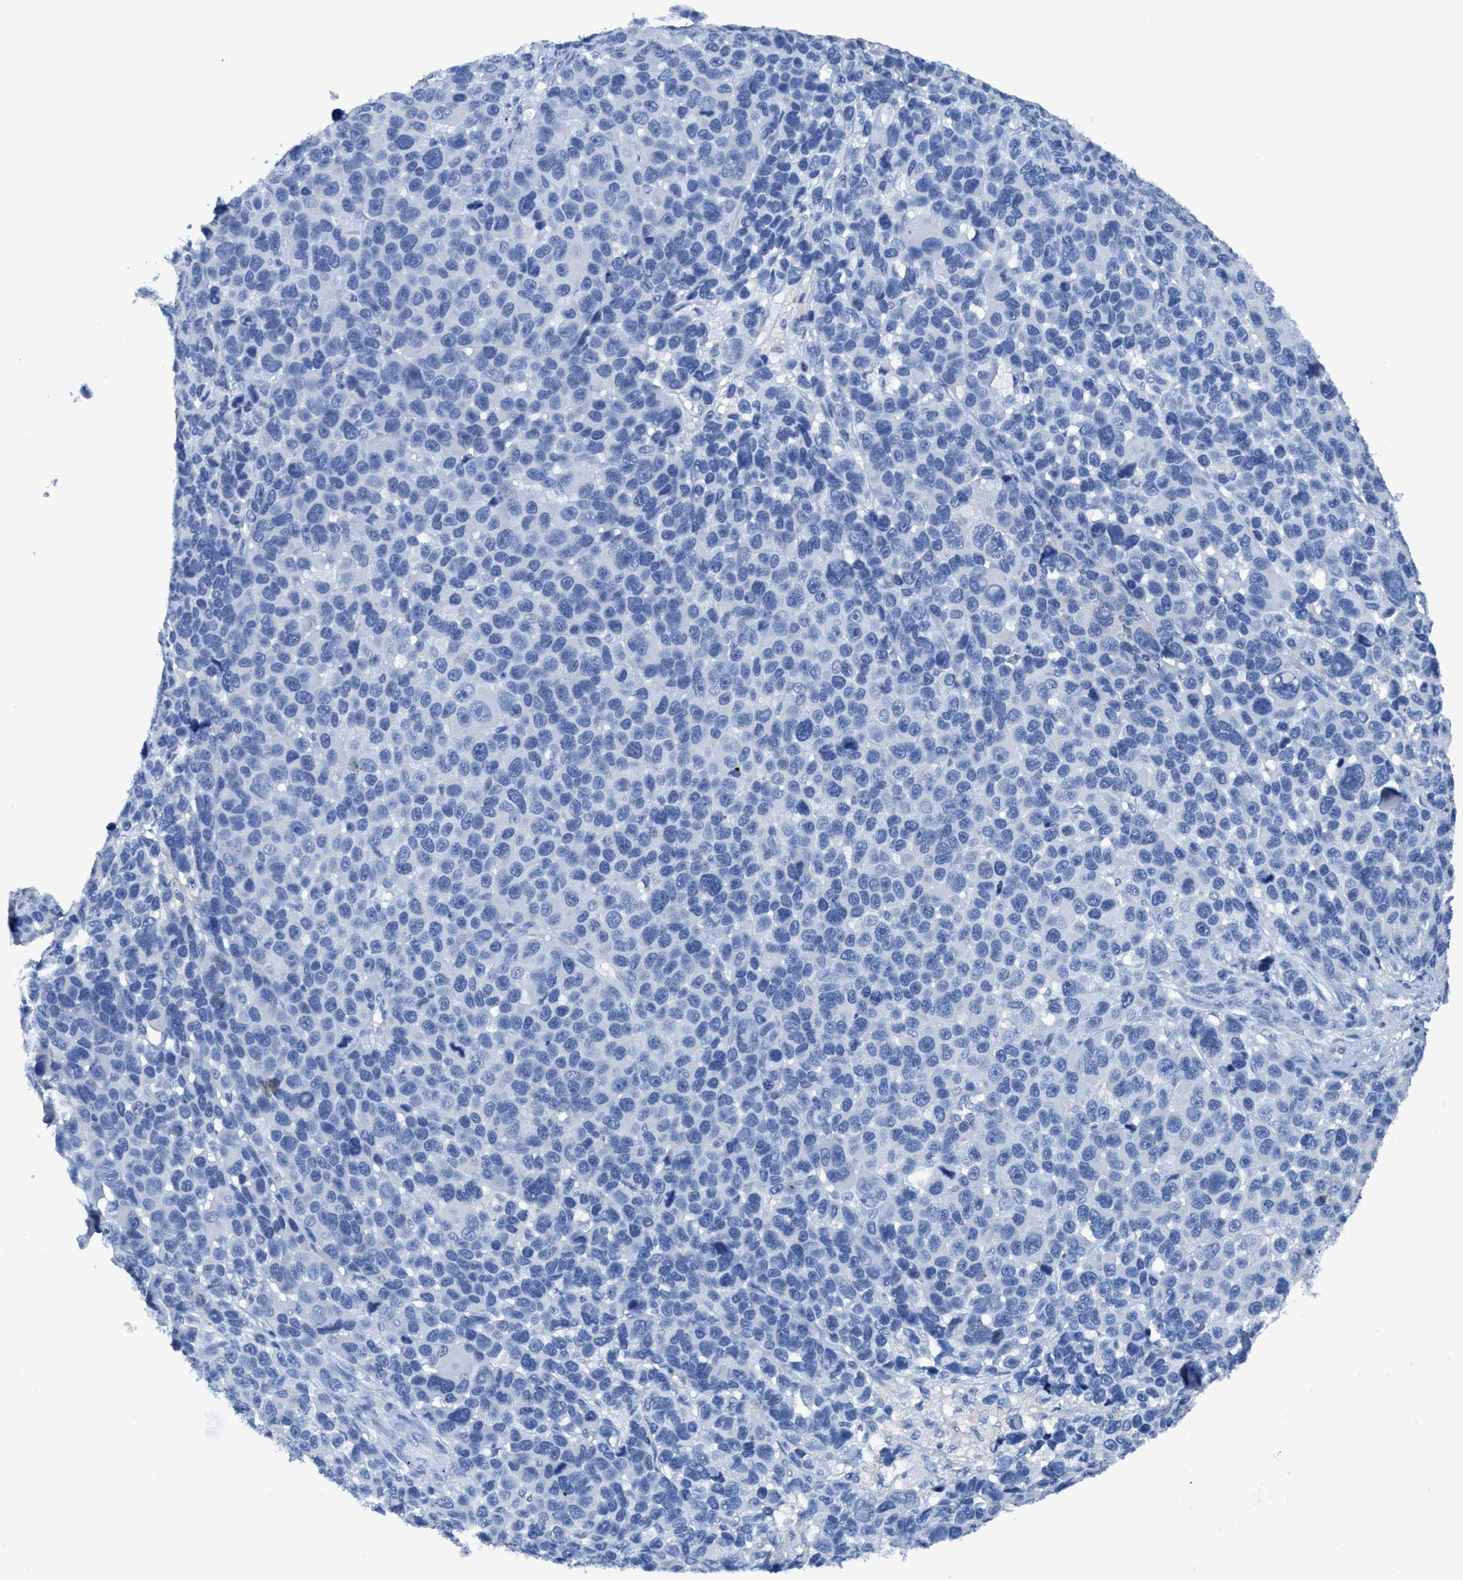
{"staining": {"intensity": "negative", "quantity": "none", "location": "none"}, "tissue": "melanoma", "cell_type": "Tumor cells", "image_type": "cancer", "snomed": [{"axis": "morphology", "description": "Malignant melanoma, NOS"}, {"axis": "topography", "description": "Skin"}], "caption": "Malignant melanoma stained for a protein using immunohistochemistry demonstrates no positivity tumor cells.", "gene": "DNAI1", "patient": {"sex": "male", "age": 53}}